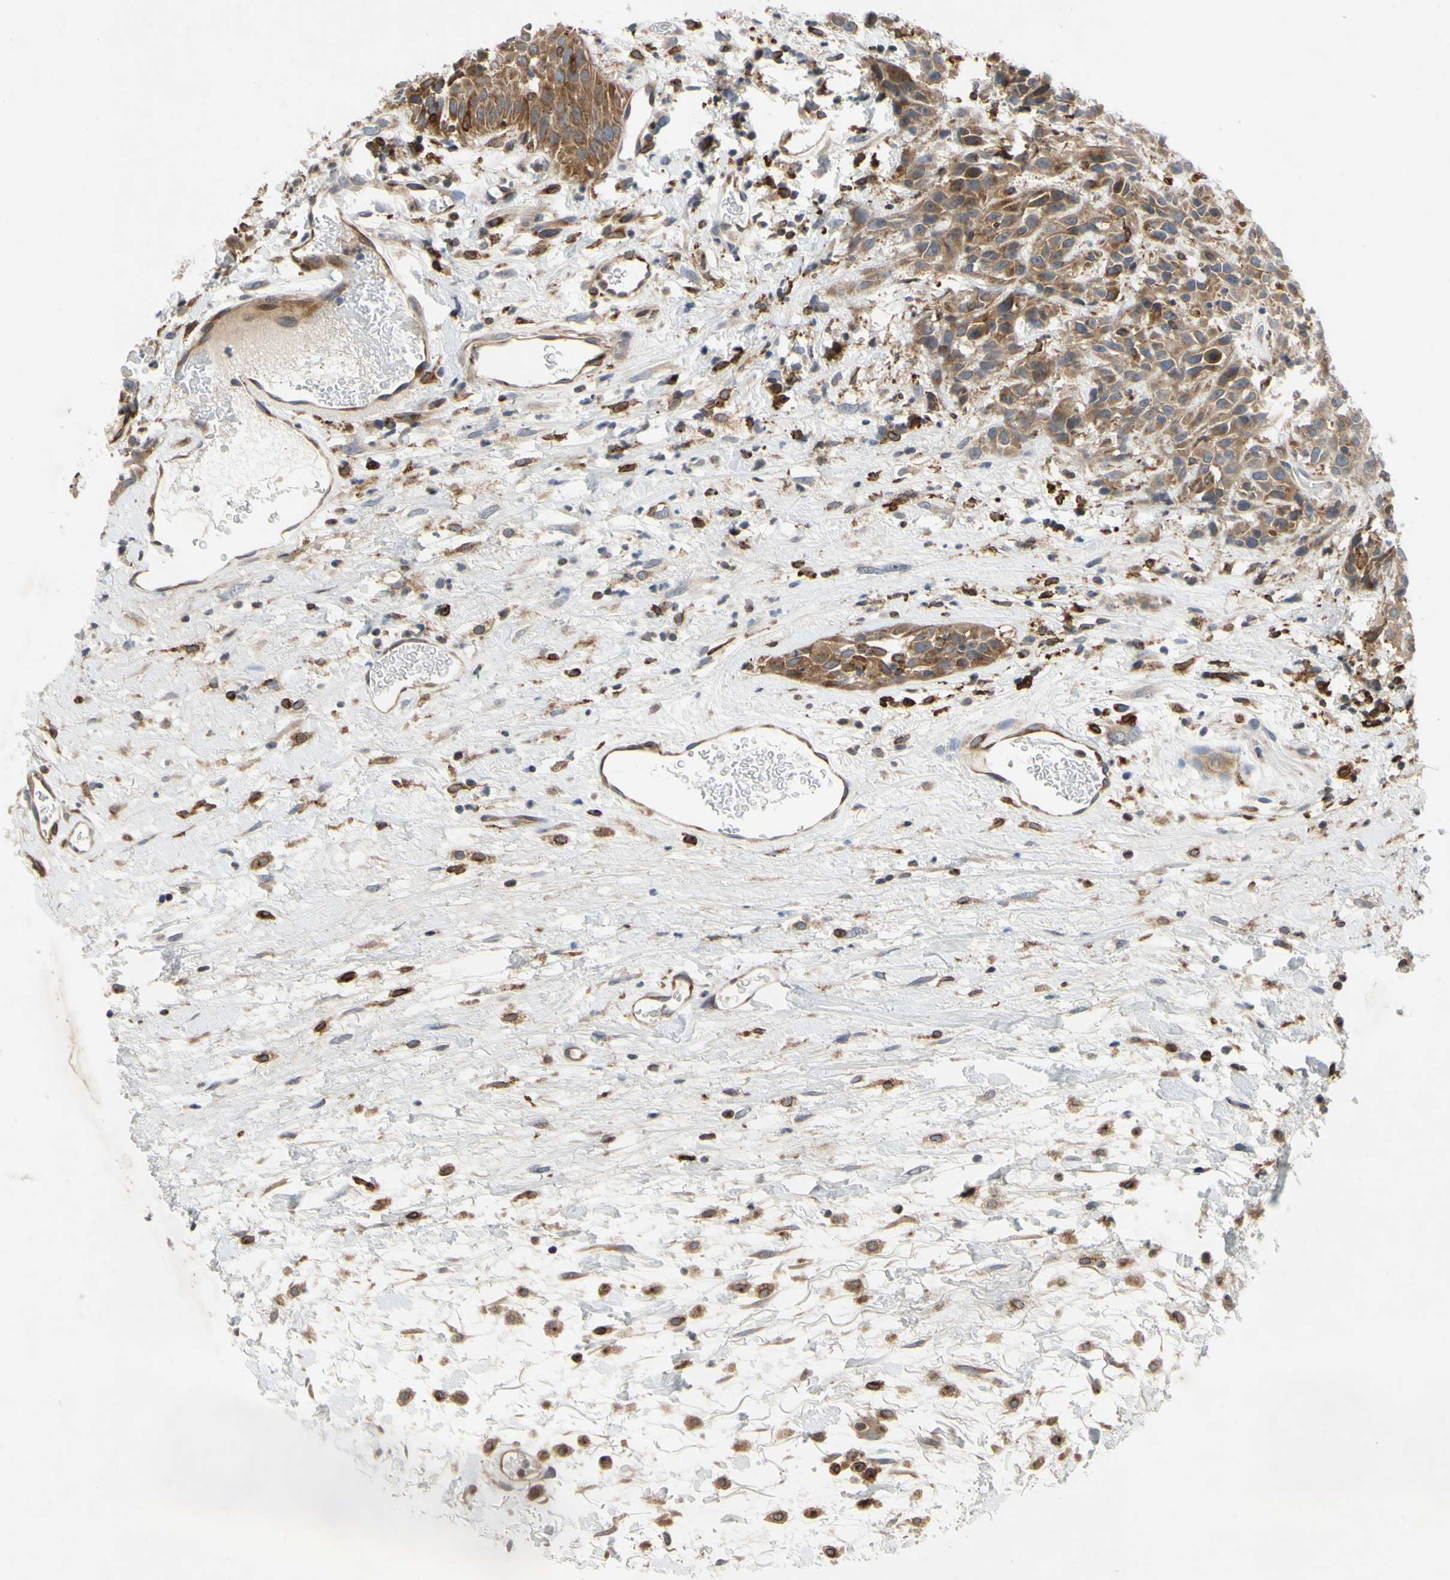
{"staining": {"intensity": "moderate", "quantity": ">75%", "location": "cytoplasmic/membranous"}, "tissue": "head and neck cancer", "cell_type": "Tumor cells", "image_type": "cancer", "snomed": [{"axis": "morphology", "description": "Normal tissue, NOS"}, {"axis": "morphology", "description": "Squamous cell carcinoma, NOS"}, {"axis": "topography", "description": "Cartilage tissue"}, {"axis": "topography", "description": "Head-Neck"}], "caption": "Head and neck cancer was stained to show a protein in brown. There is medium levels of moderate cytoplasmic/membranous staining in approximately >75% of tumor cells. Using DAB (brown) and hematoxylin (blue) stains, captured at high magnification using brightfield microscopy.", "gene": "PLXNA2", "patient": {"sex": "male", "age": 62}}